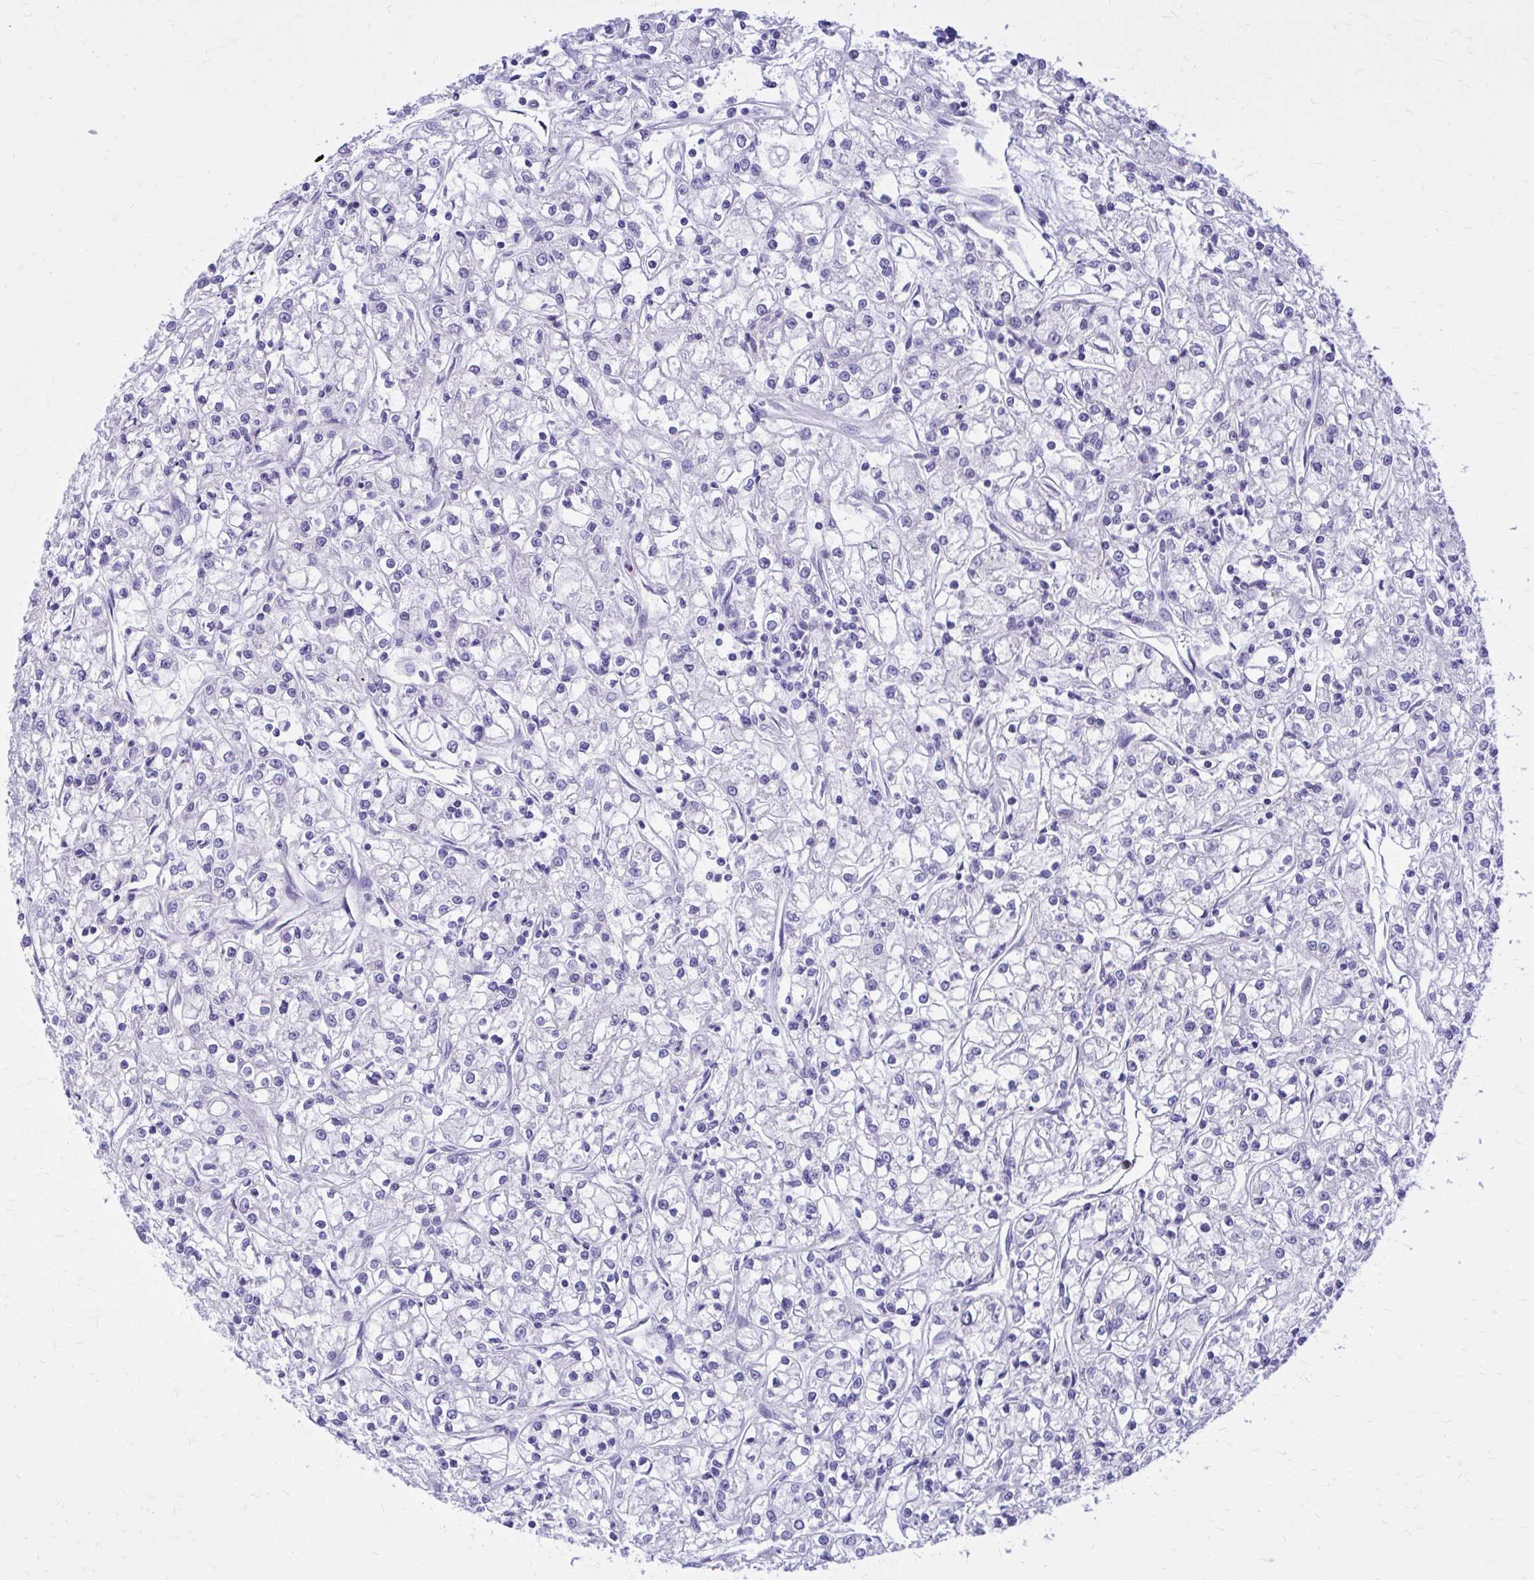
{"staining": {"intensity": "negative", "quantity": "none", "location": "none"}, "tissue": "renal cancer", "cell_type": "Tumor cells", "image_type": "cancer", "snomed": [{"axis": "morphology", "description": "Adenocarcinoma, NOS"}, {"axis": "topography", "description": "Kidney"}], "caption": "High power microscopy micrograph of an immunohistochemistry (IHC) photomicrograph of adenocarcinoma (renal), revealing no significant staining in tumor cells.", "gene": "ADAMTSL1", "patient": {"sex": "female", "age": 59}}